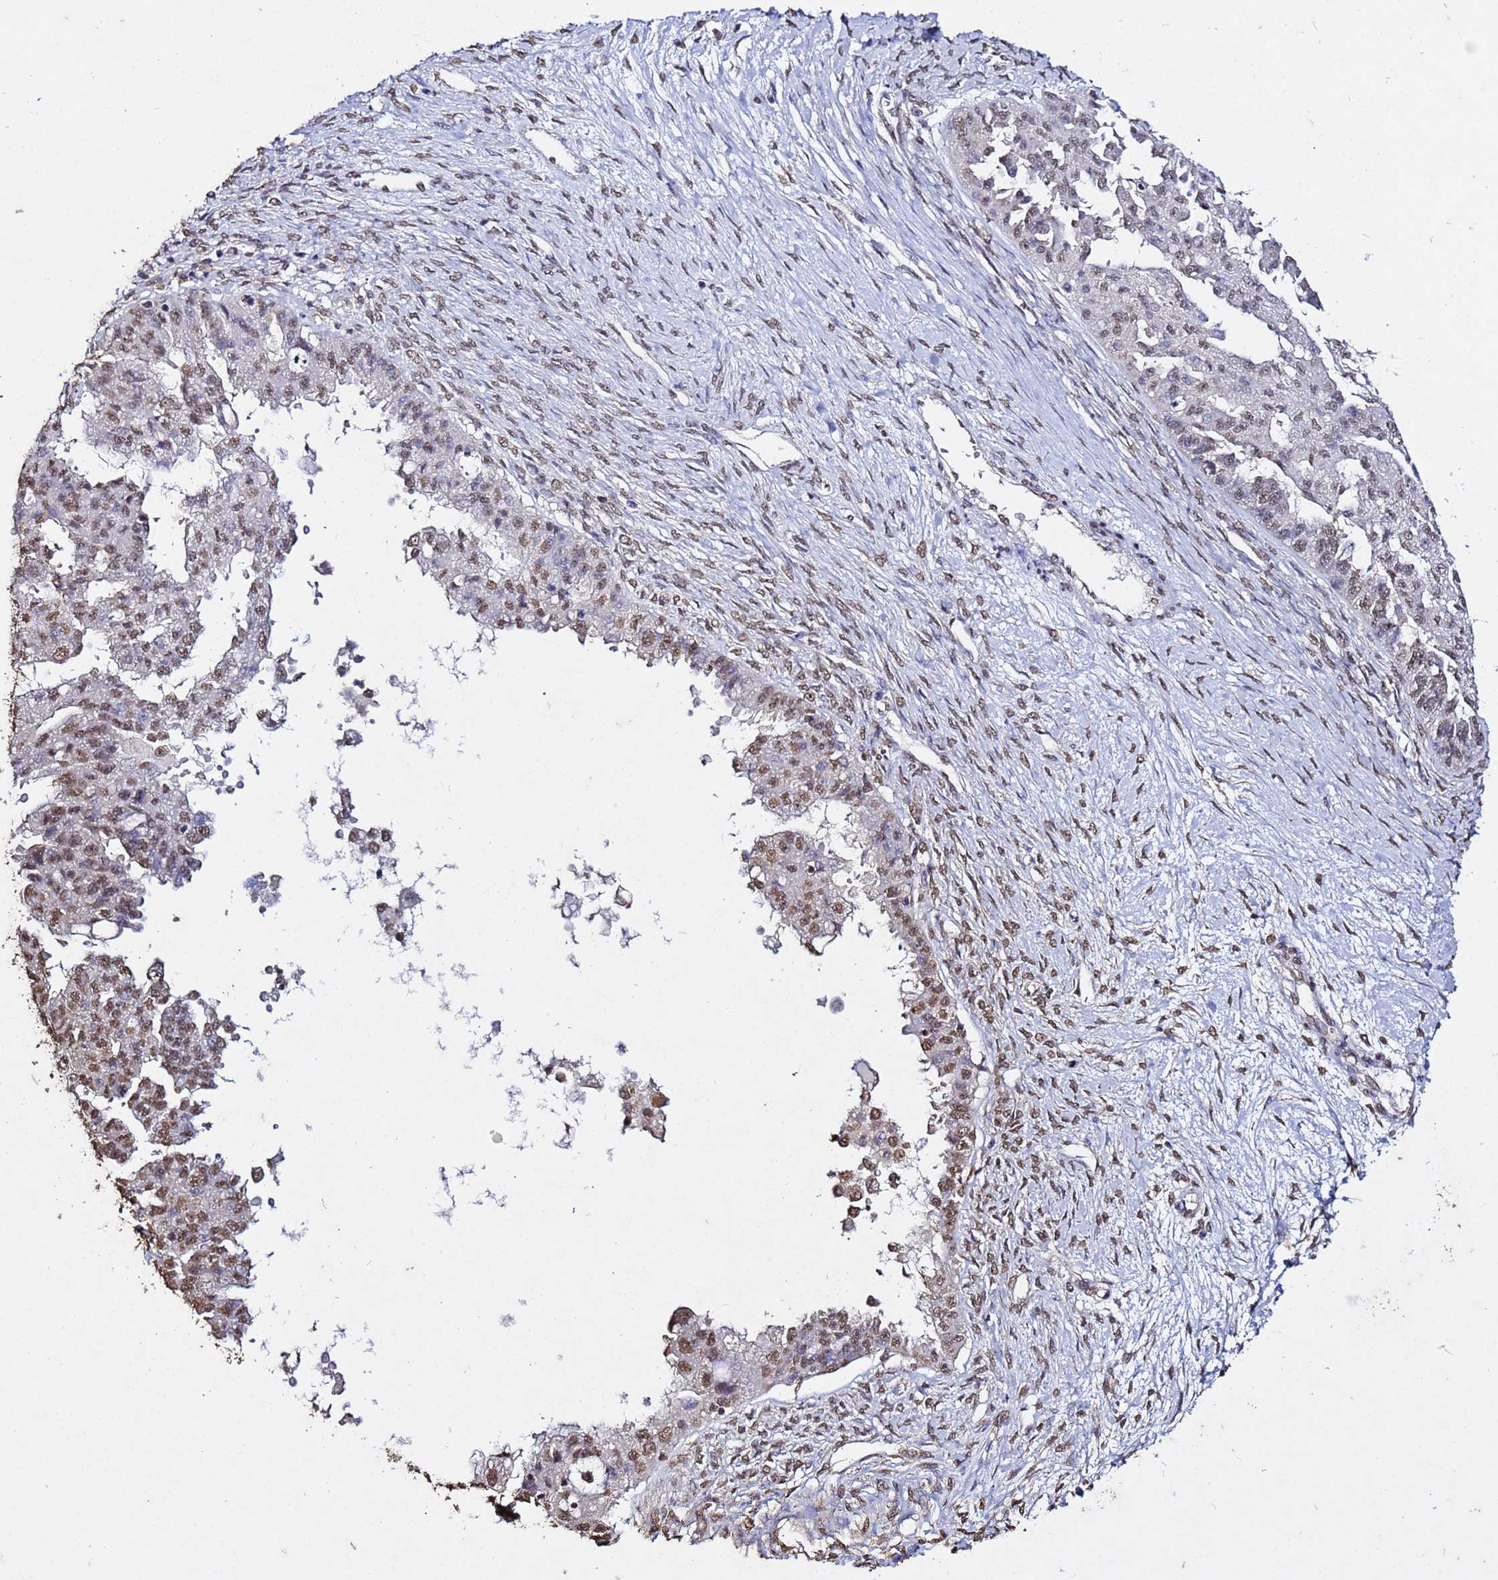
{"staining": {"intensity": "moderate", "quantity": ">75%", "location": "nuclear"}, "tissue": "ovarian cancer", "cell_type": "Tumor cells", "image_type": "cancer", "snomed": [{"axis": "morphology", "description": "Cystadenocarcinoma, serous, NOS"}, {"axis": "topography", "description": "Ovary"}], "caption": "The photomicrograph displays staining of ovarian cancer (serous cystadenocarcinoma), revealing moderate nuclear protein staining (brown color) within tumor cells. Nuclei are stained in blue.", "gene": "MYOCD", "patient": {"sex": "female", "age": 58}}